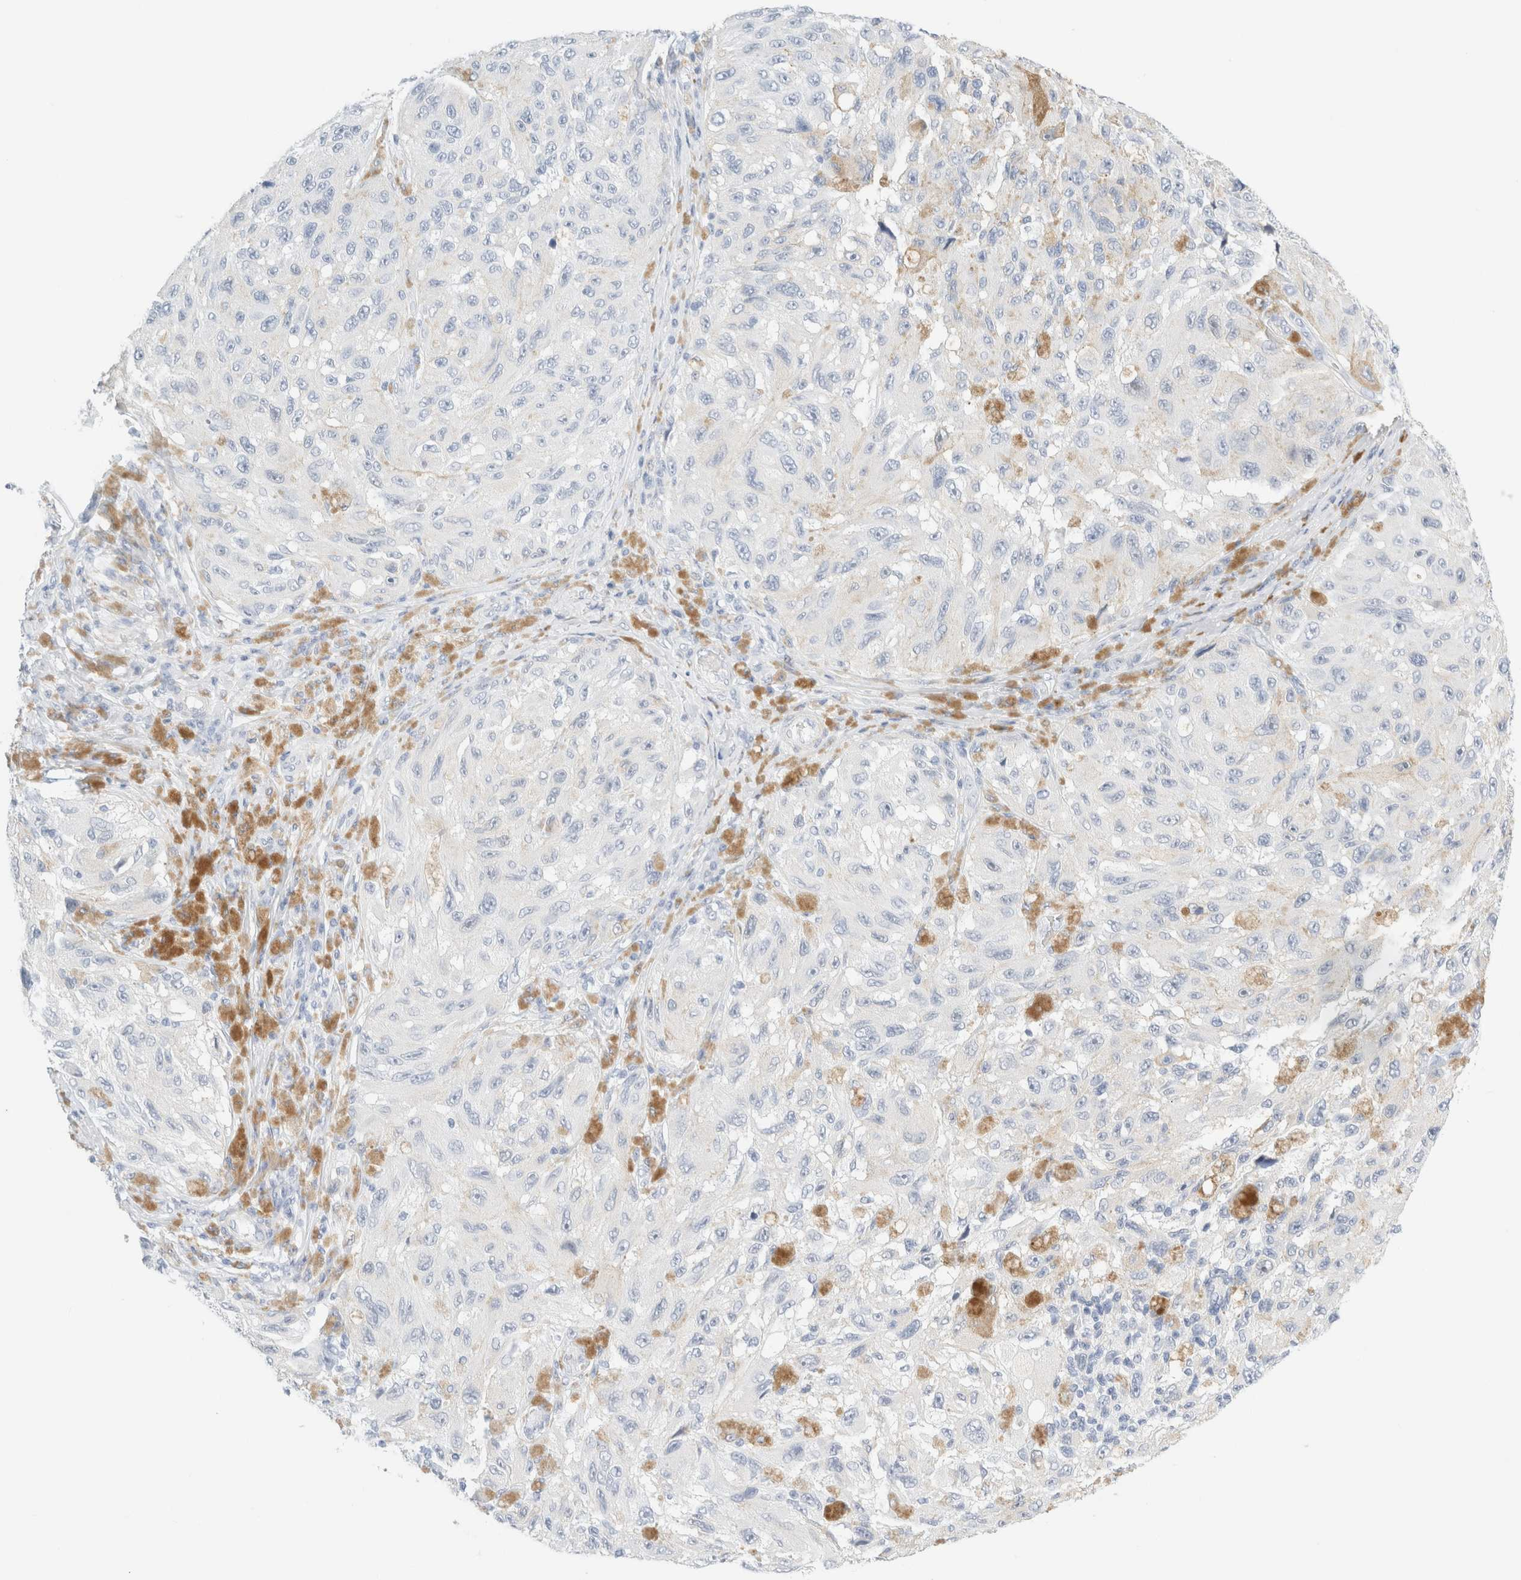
{"staining": {"intensity": "negative", "quantity": "none", "location": "none"}, "tissue": "melanoma", "cell_type": "Tumor cells", "image_type": "cancer", "snomed": [{"axis": "morphology", "description": "Malignant melanoma, NOS"}, {"axis": "topography", "description": "Skin"}], "caption": "Human malignant melanoma stained for a protein using immunohistochemistry reveals no positivity in tumor cells.", "gene": "DPYS", "patient": {"sex": "female", "age": 73}}